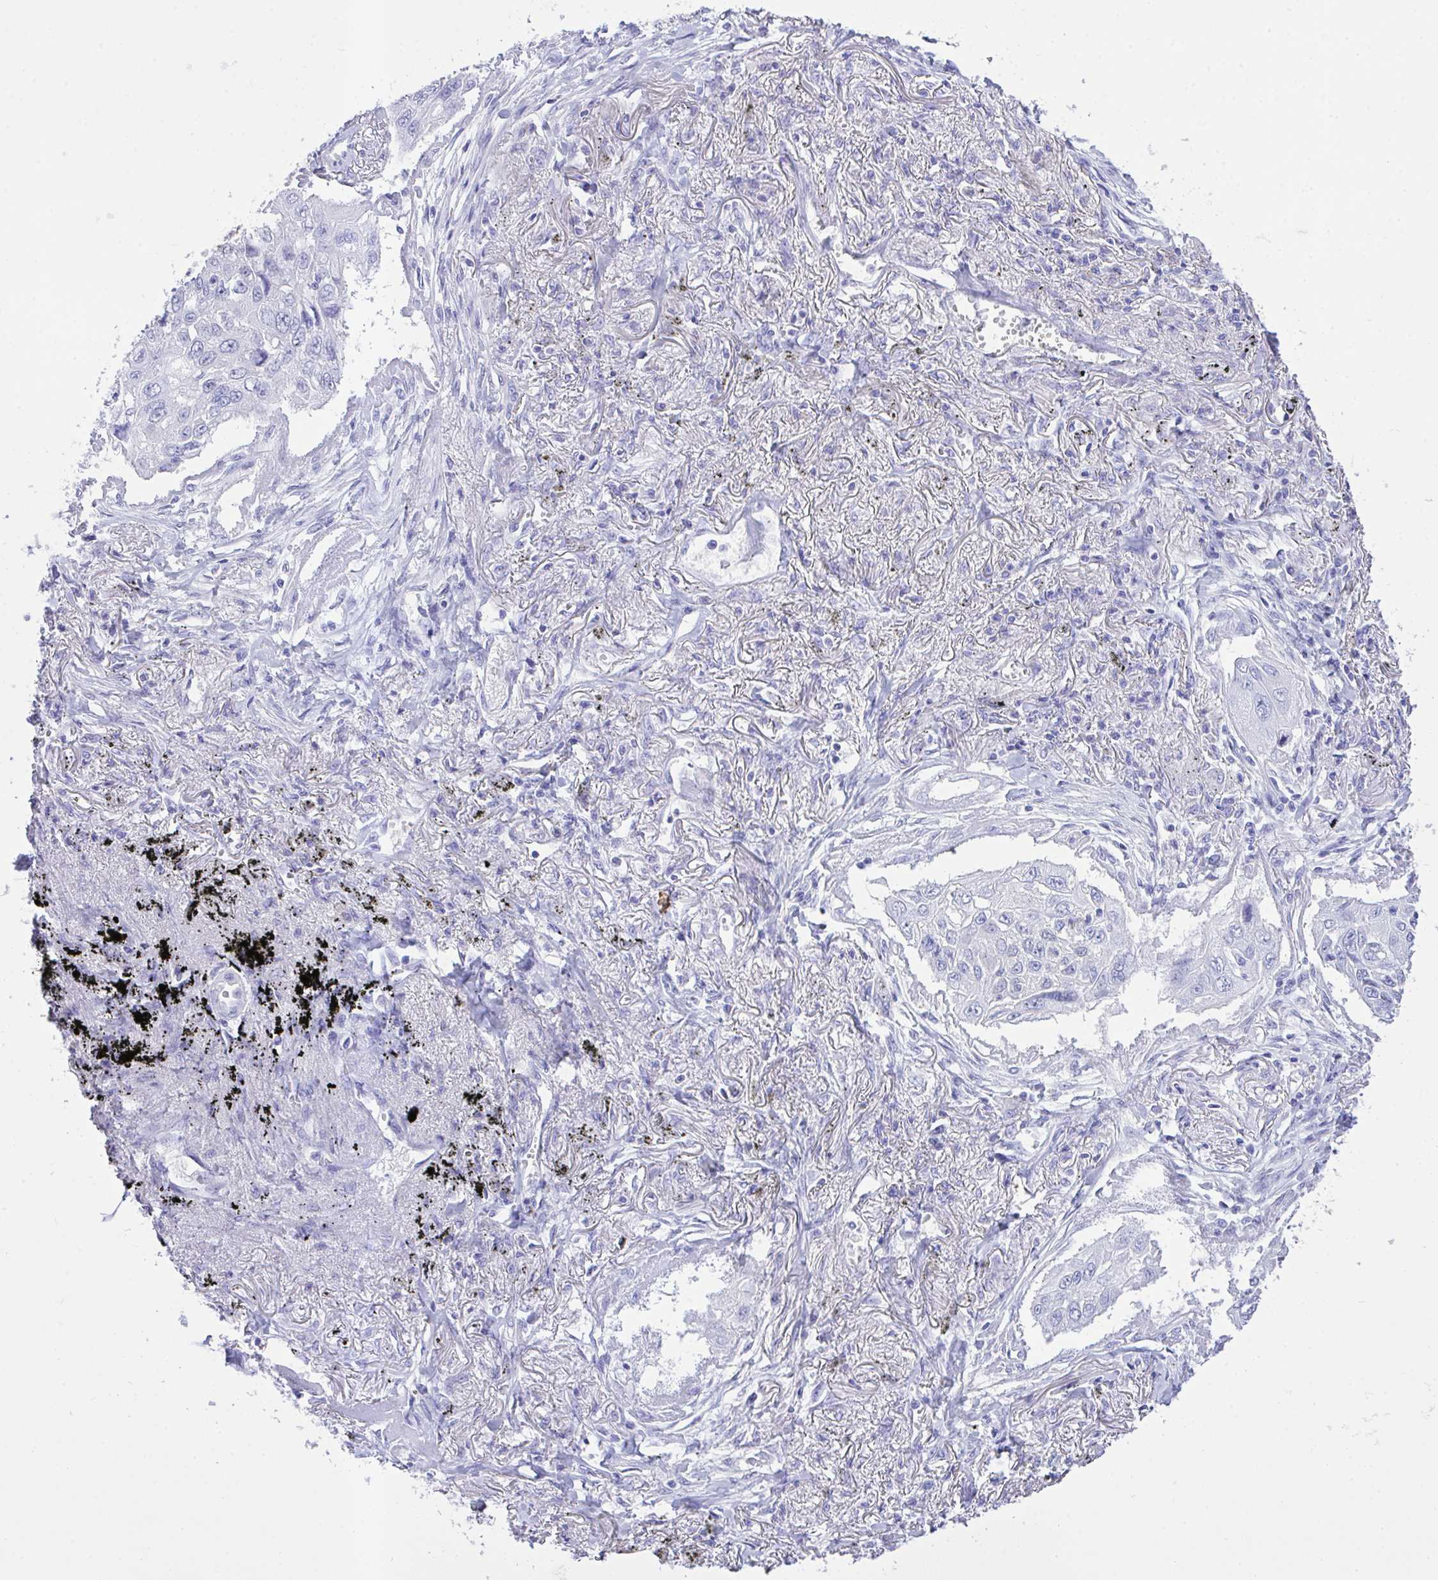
{"staining": {"intensity": "negative", "quantity": "none", "location": "none"}, "tissue": "lung cancer", "cell_type": "Tumor cells", "image_type": "cancer", "snomed": [{"axis": "morphology", "description": "Squamous cell carcinoma, NOS"}, {"axis": "topography", "description": "Lung"}], "caption": "A histopathology image of lung cancer (squamous cell carcinoma) stained for a protein shows no brown staining in tumor cells.", "gene": "AKR1D1", "patient": {"sex": "male", "age": 75}}